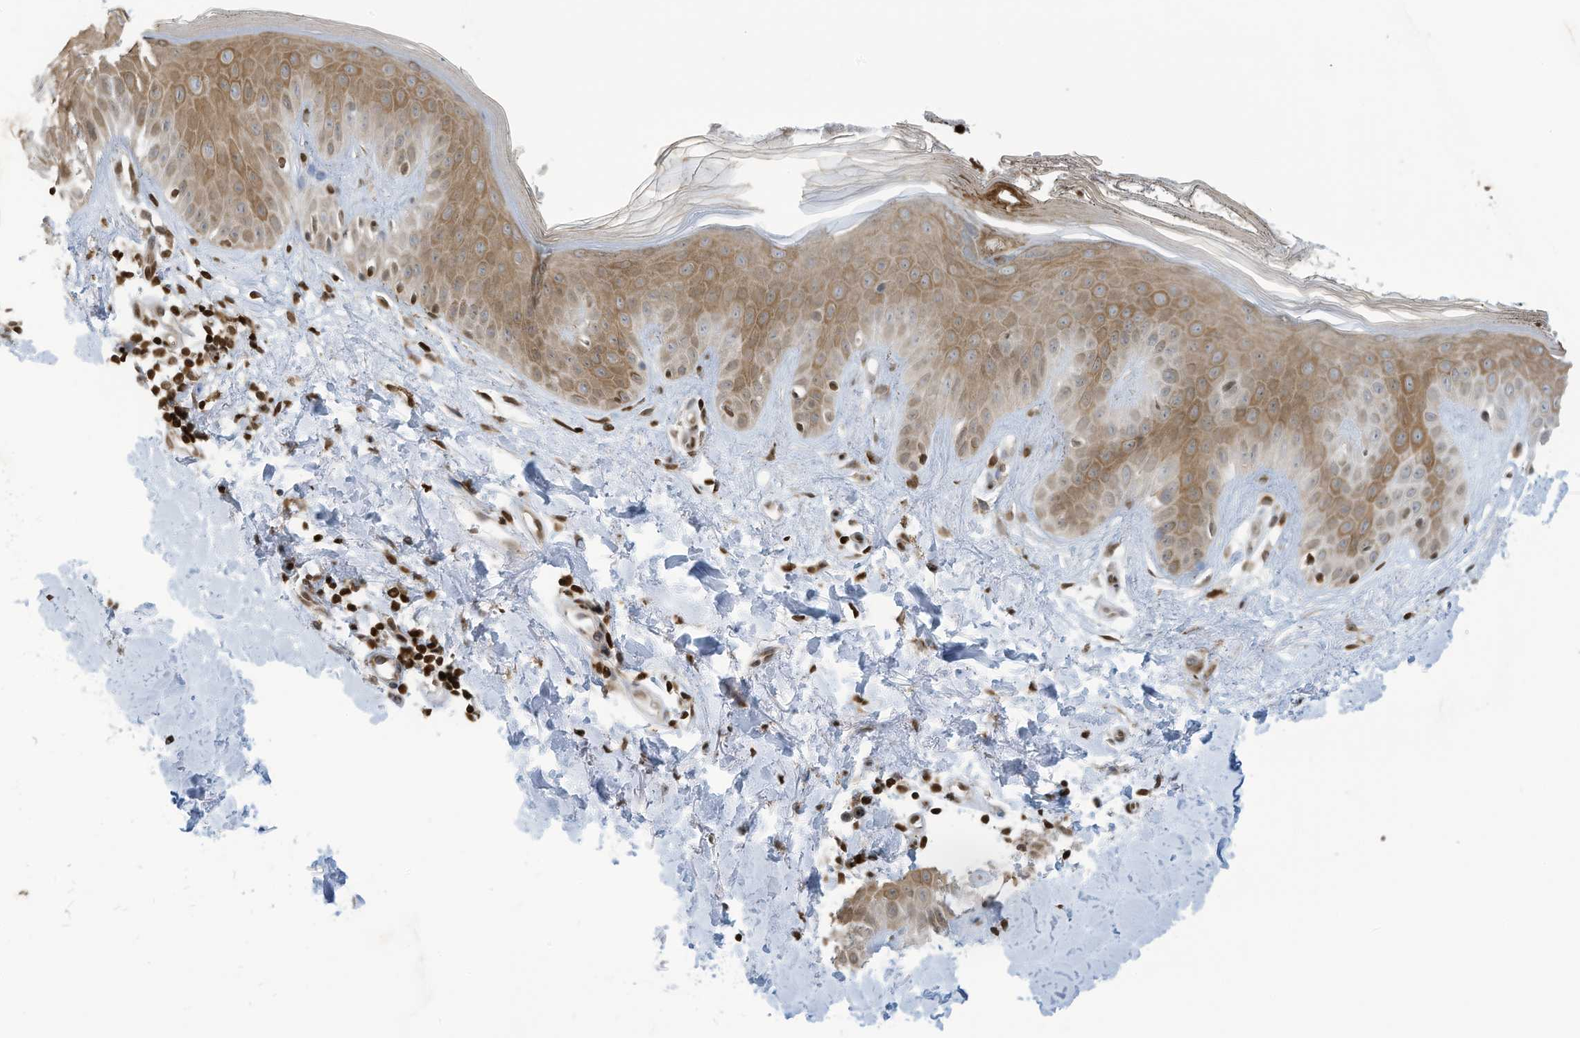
{"staining": {"intensity": "strong", "quantity": ">75%", "location": "cytoplasmic/membranous,nuclear"}, "tissue": "skin", "cell_type": "Fibroblasts", "image_type": "normal", "snomed": [{"axis": "morphology", "description": "Normal tissue, NOS"}, {"axis": "topography", "description": "Skin"}], "caption": "IHC micrograph of benign skin: skin stained using immunohistochemistry reveals high levels of strong protein expression localized specifically in the cytoplasmic/membranous,nuclear of fibroblasts, appearing as a cytoplasmic/membranous,nuclear brown color.", "gene": "ADI1", "patient": {"sex": "female", "age": 64}}